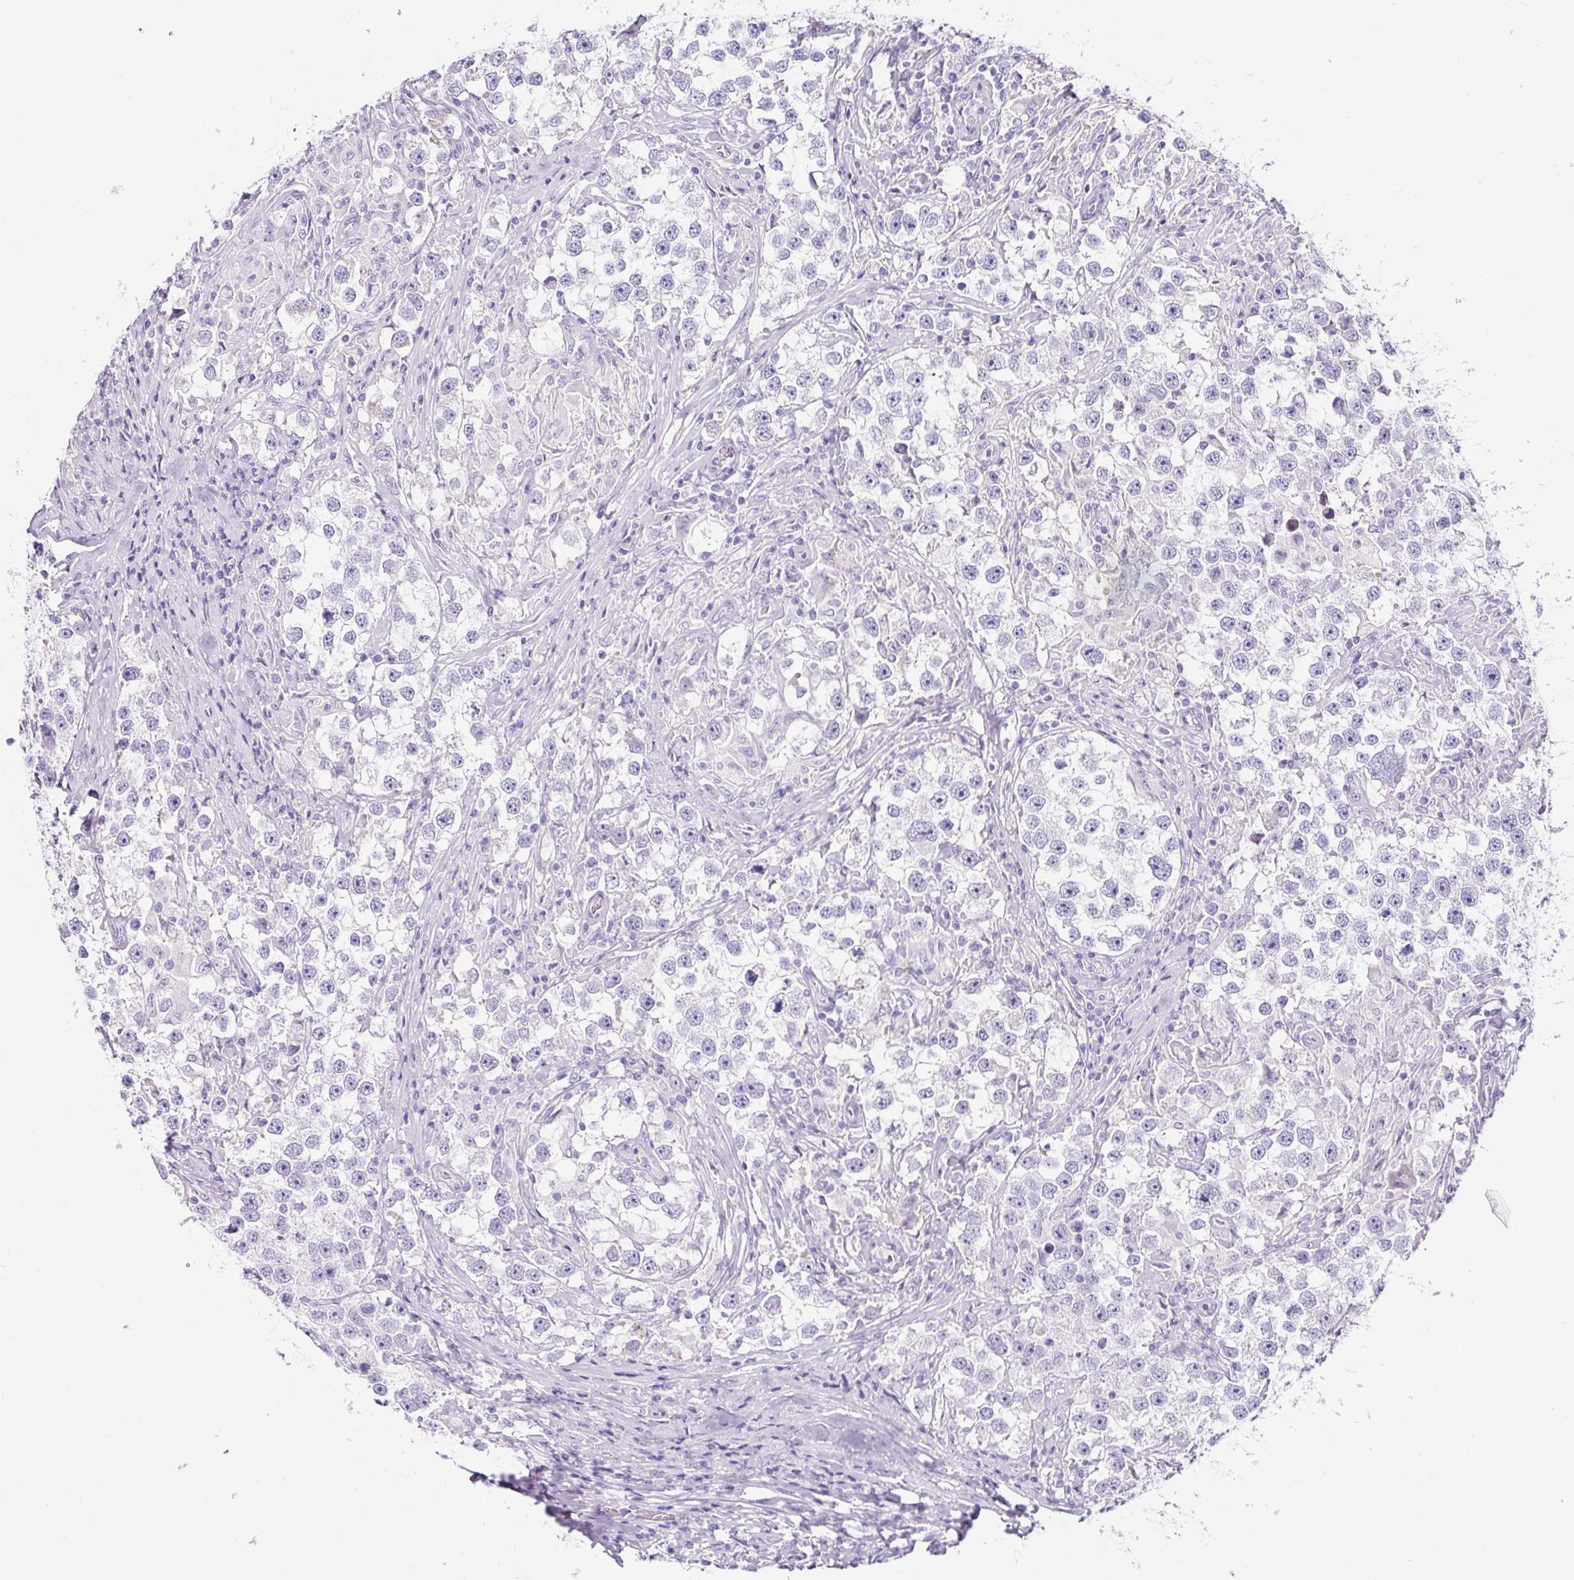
{"staining": {"intensity": "negative", "quantity": "none", "location": "none"}, "tissue": "testis cancer", "cell_type": "Tumor cells", "image_type": "cancer", "snomed": [{"axis": "morphology", "description": "Seminoma, NOS"}, {"axis": "topography", "description": "Testis"}], "caption": "This micrograph is of testis seminoma stained with immunohistochemistry to label a protein in brown with the nuclei are counter-stained blue. There is no positivity in tumor cells. (Immunohistochemistry, brightfield microscopy, high magnification).", "gene": "OR14A2", "patient": {"sex": "male", "age": 46}}